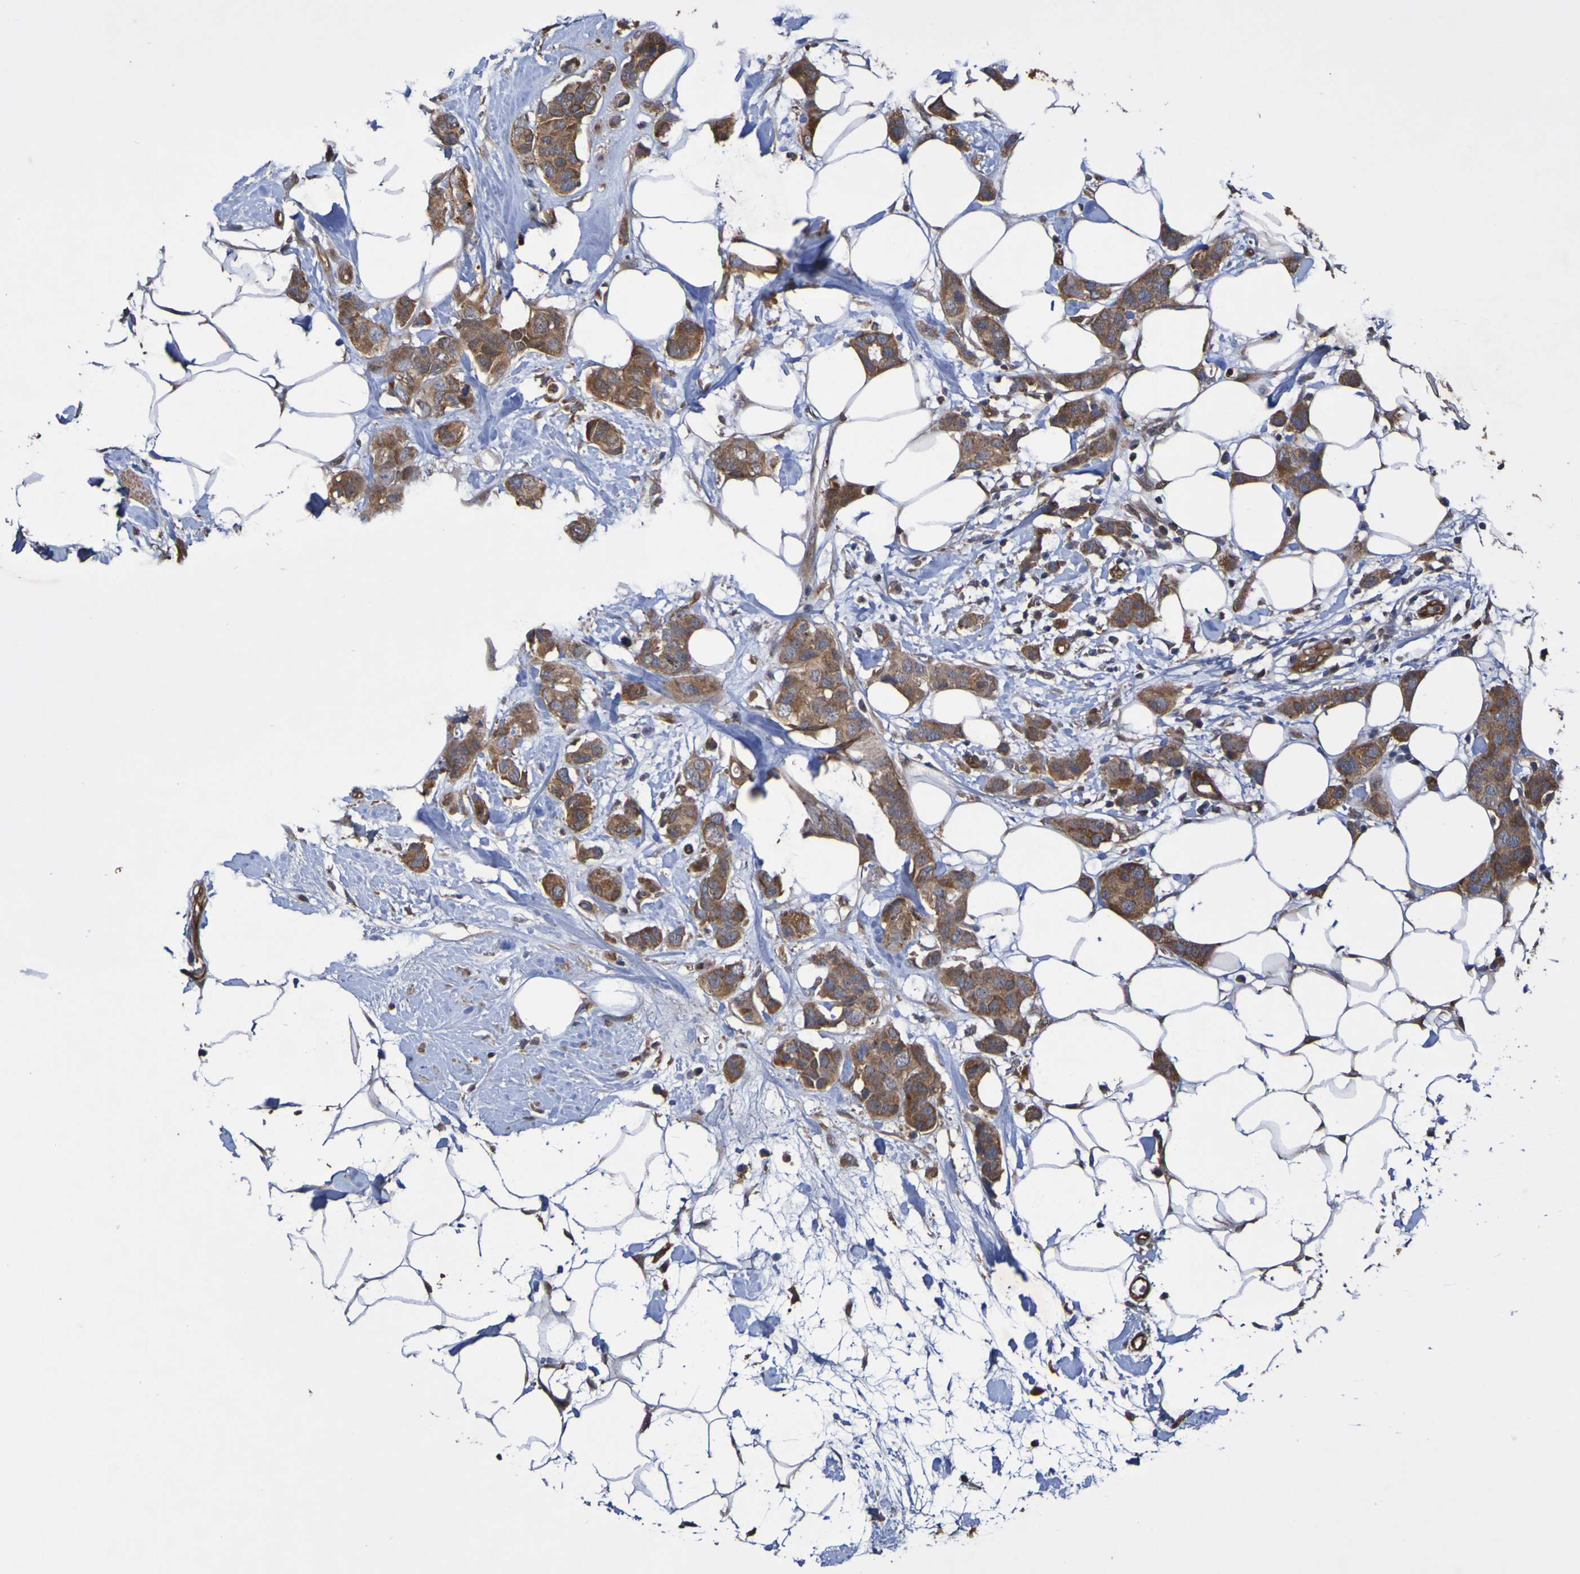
{"staining": {"intensity": "moderate", "quantity": ">75%", "location": "cytoplasmic/membranous"}, "tissue": "breast cancer", "cell_type": "Tumor cells", "image_type": "cancer", "snomed": [{"axis": "morphology", "description": "Normal tissue, NOS"}, {"axis": "morphology", "description": "Duct carcinoma"}, {"axis": "topography", "description": "Breast"}], "caption": "The micrograph exhibits staining of breast intraductal carcinoma, revealing moderate cytoplasmic/membranous protein staining (brown color) within tumor cells. (DAB IHC with brightfield microscopy, high magnification).", "gene": "SERPINB6", "patient": {"sex": "female", "age": 50}}